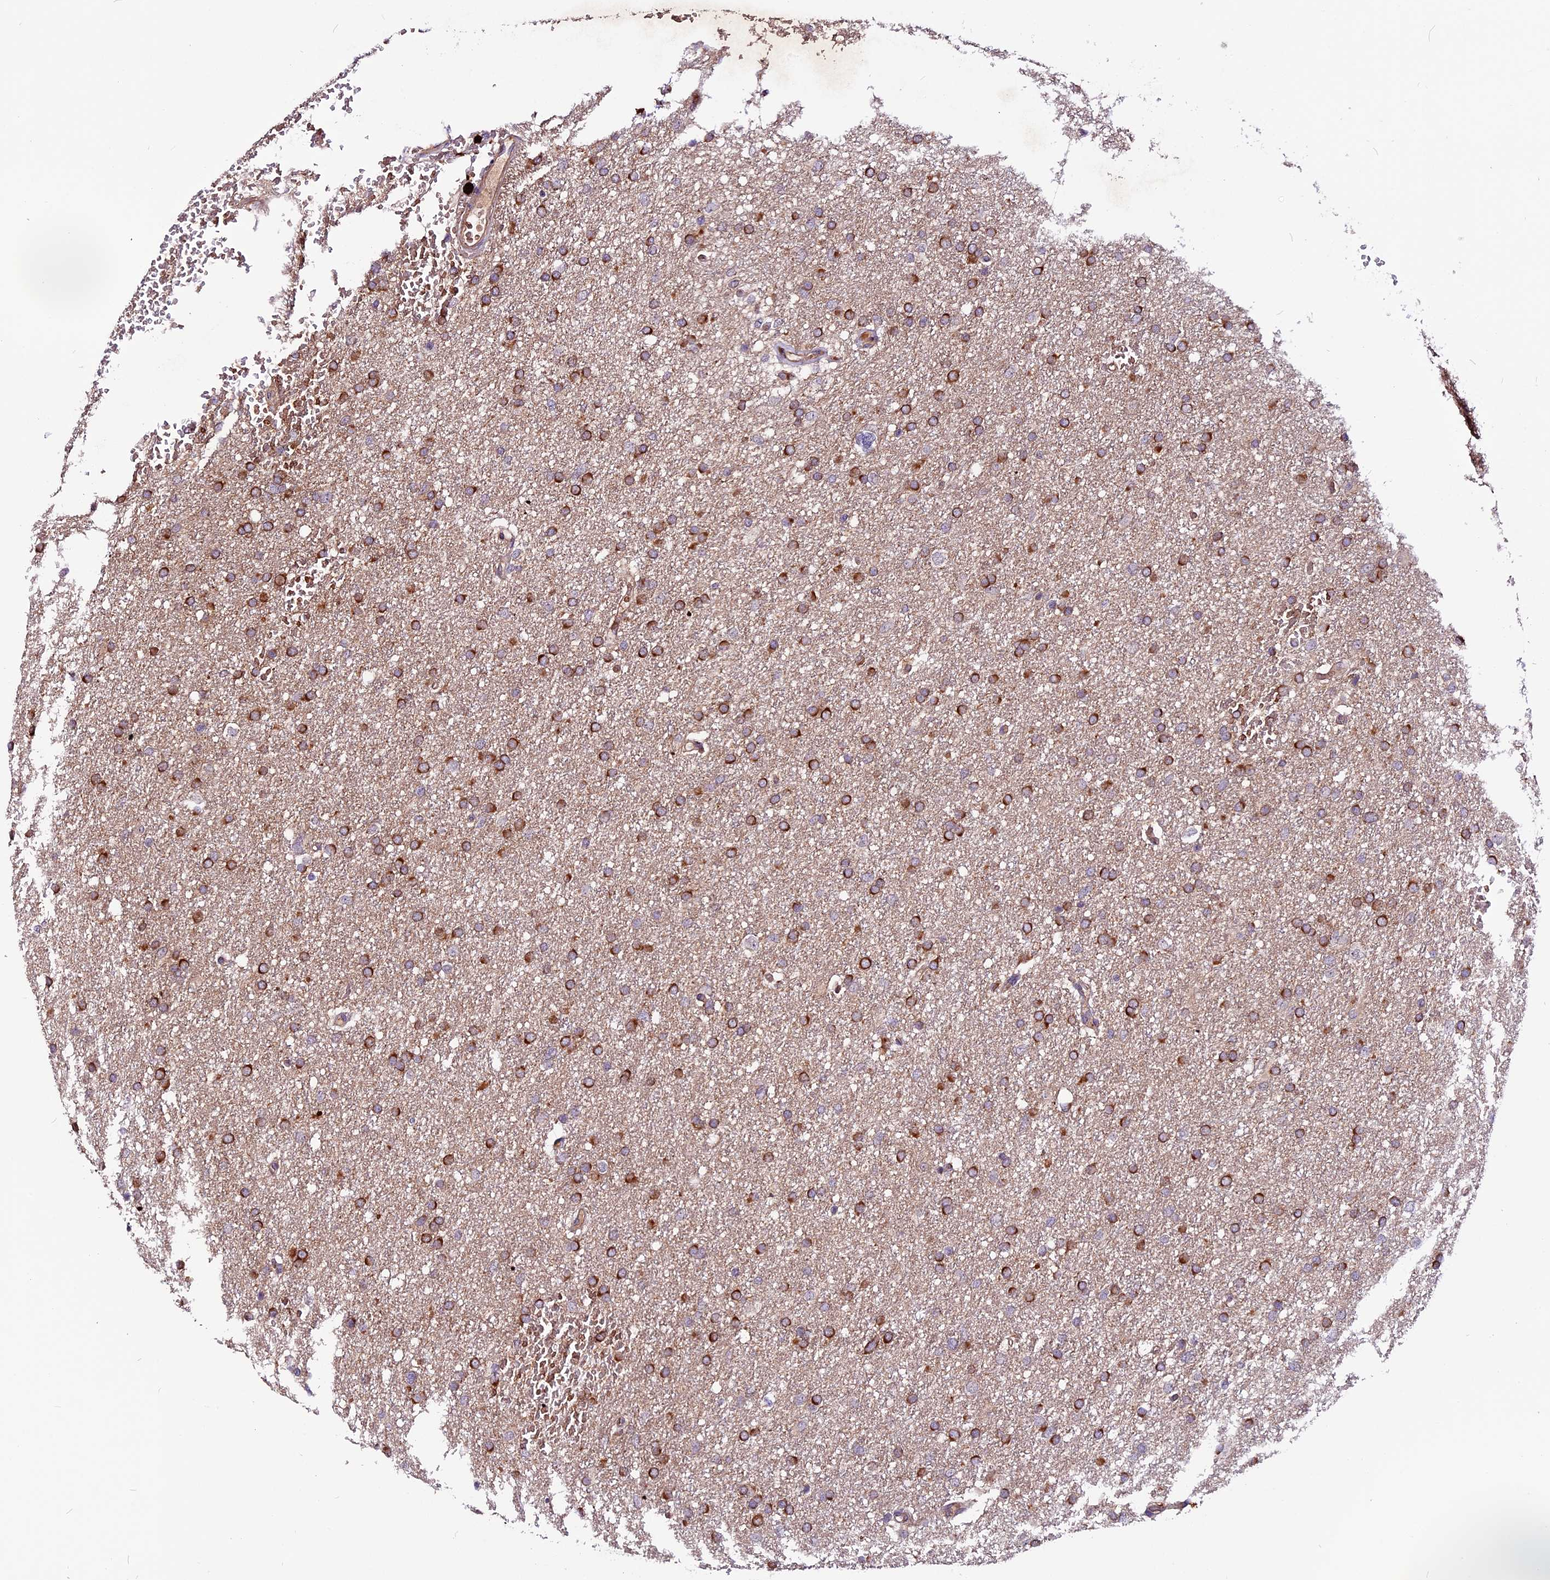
{"staining": {"intensity": "strong", "quantity": ">75%", "location": "cytoplasmic/membranous"}, "tissue": "glioma", "cell_type": "Tumor cells", "image_type": "cancer", "snomed": [{"axis": "morphology", "description": "Glioma, malignant, High grade"}, {"axis": "topography", "description": "Cerebral cortex"}], "caption": "The image exhibits immunohistochemical staining of malignant high-grade glioma. There is strong cytoplasmic/membranous staining is present in approximately >75% of tumor cells.", "gene": "RINL", "patient": {"sex": "female", "age": 36}}